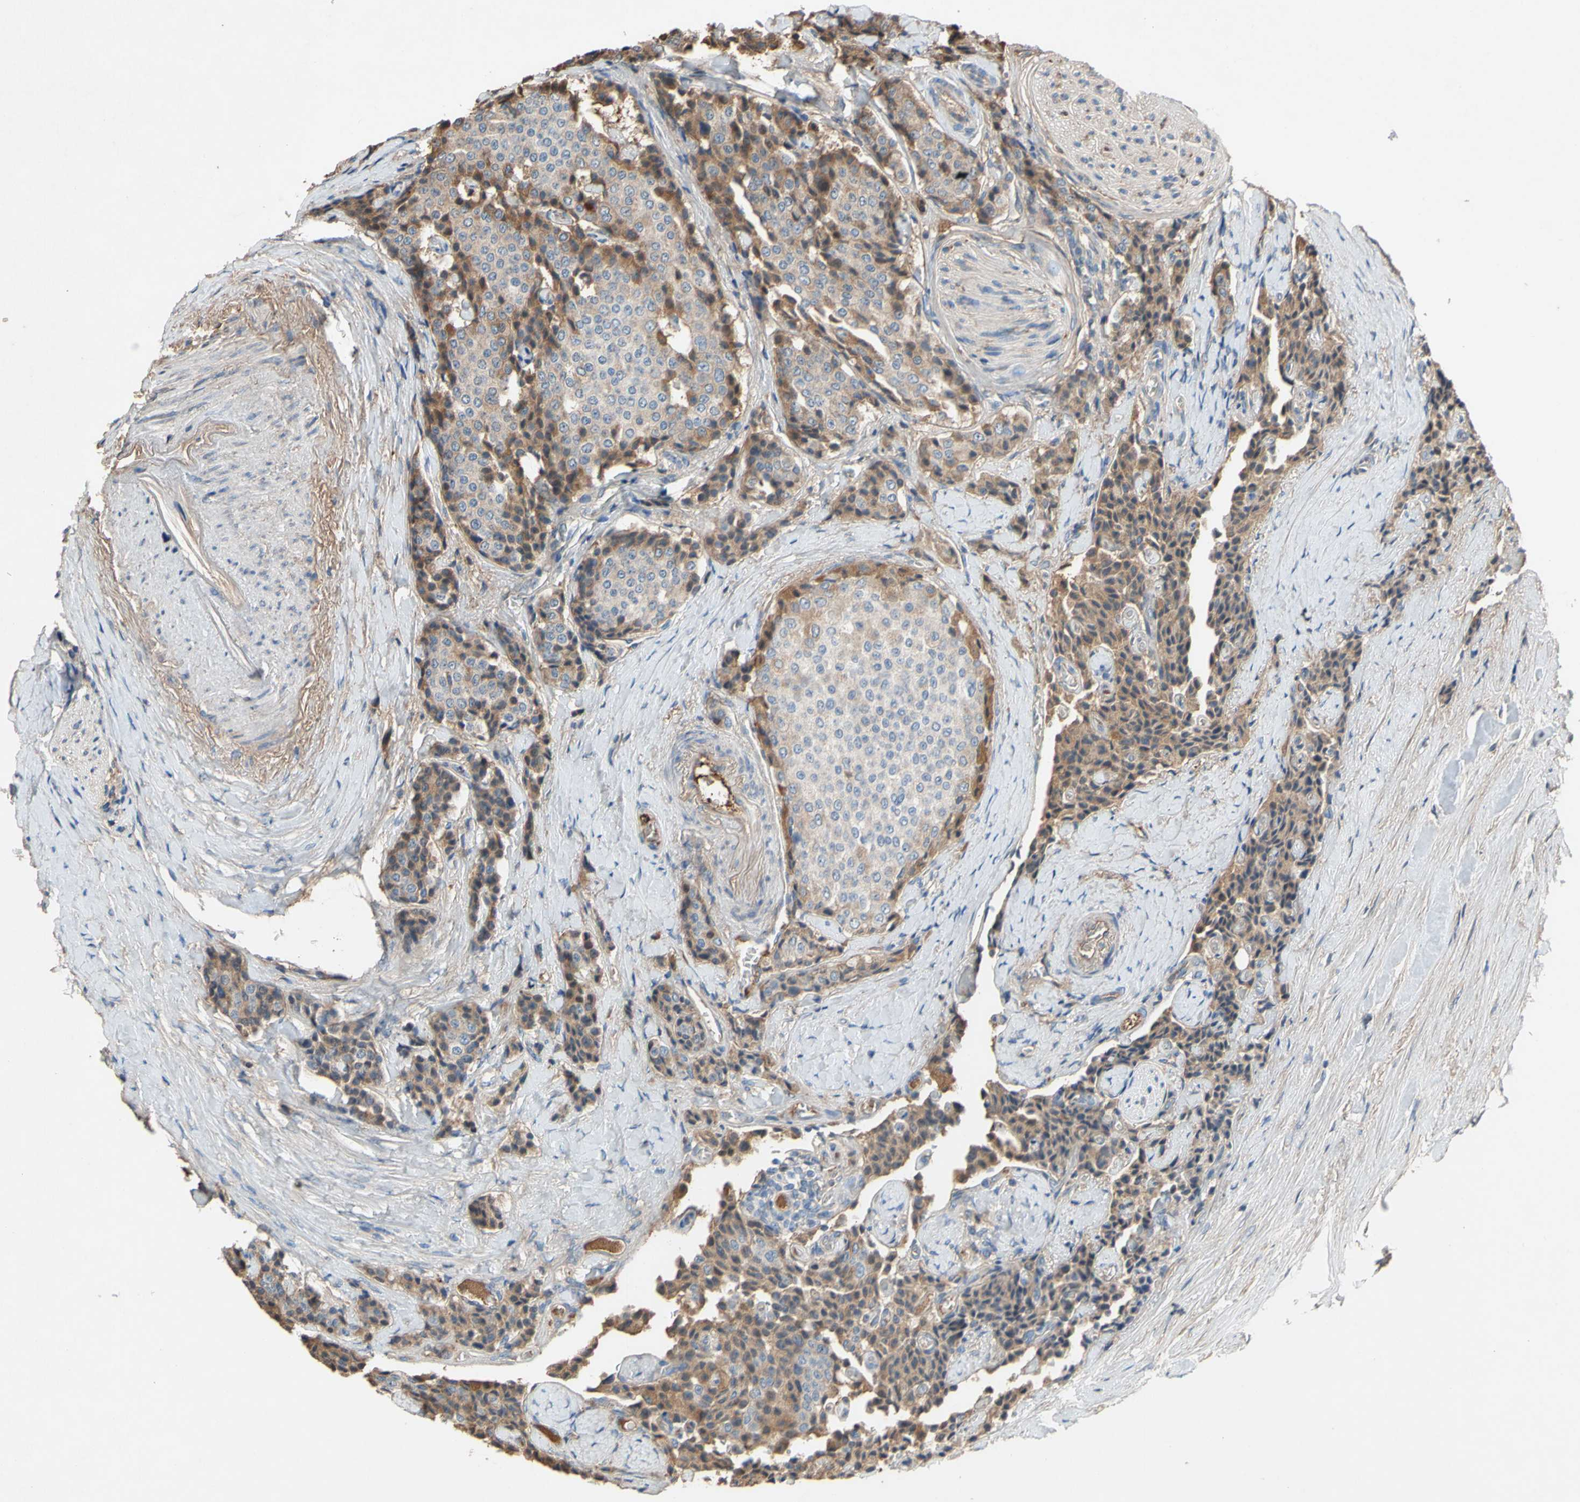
{"staining": {"intensity": "moderate", "quantity": "25%-75%", "location": "cytoplasmic/membranous"}, "tissue": "carcinoid", "cell_type": "Tumor cells", "image_type": "cancer", "snomed": [{"axis": "morphology", "description": "Carcinoid, malignant, NOS"}, {"axis": "topography", "description": "Colon"}], "caption": "Tumor cells exhibit medium levels of moderate cytoplasmic/membranous staining in about 25%-75% of cells in carcinoid (malignant).", "gene": "PTGDS", "patient": {"sex": "female", "age": 61}}